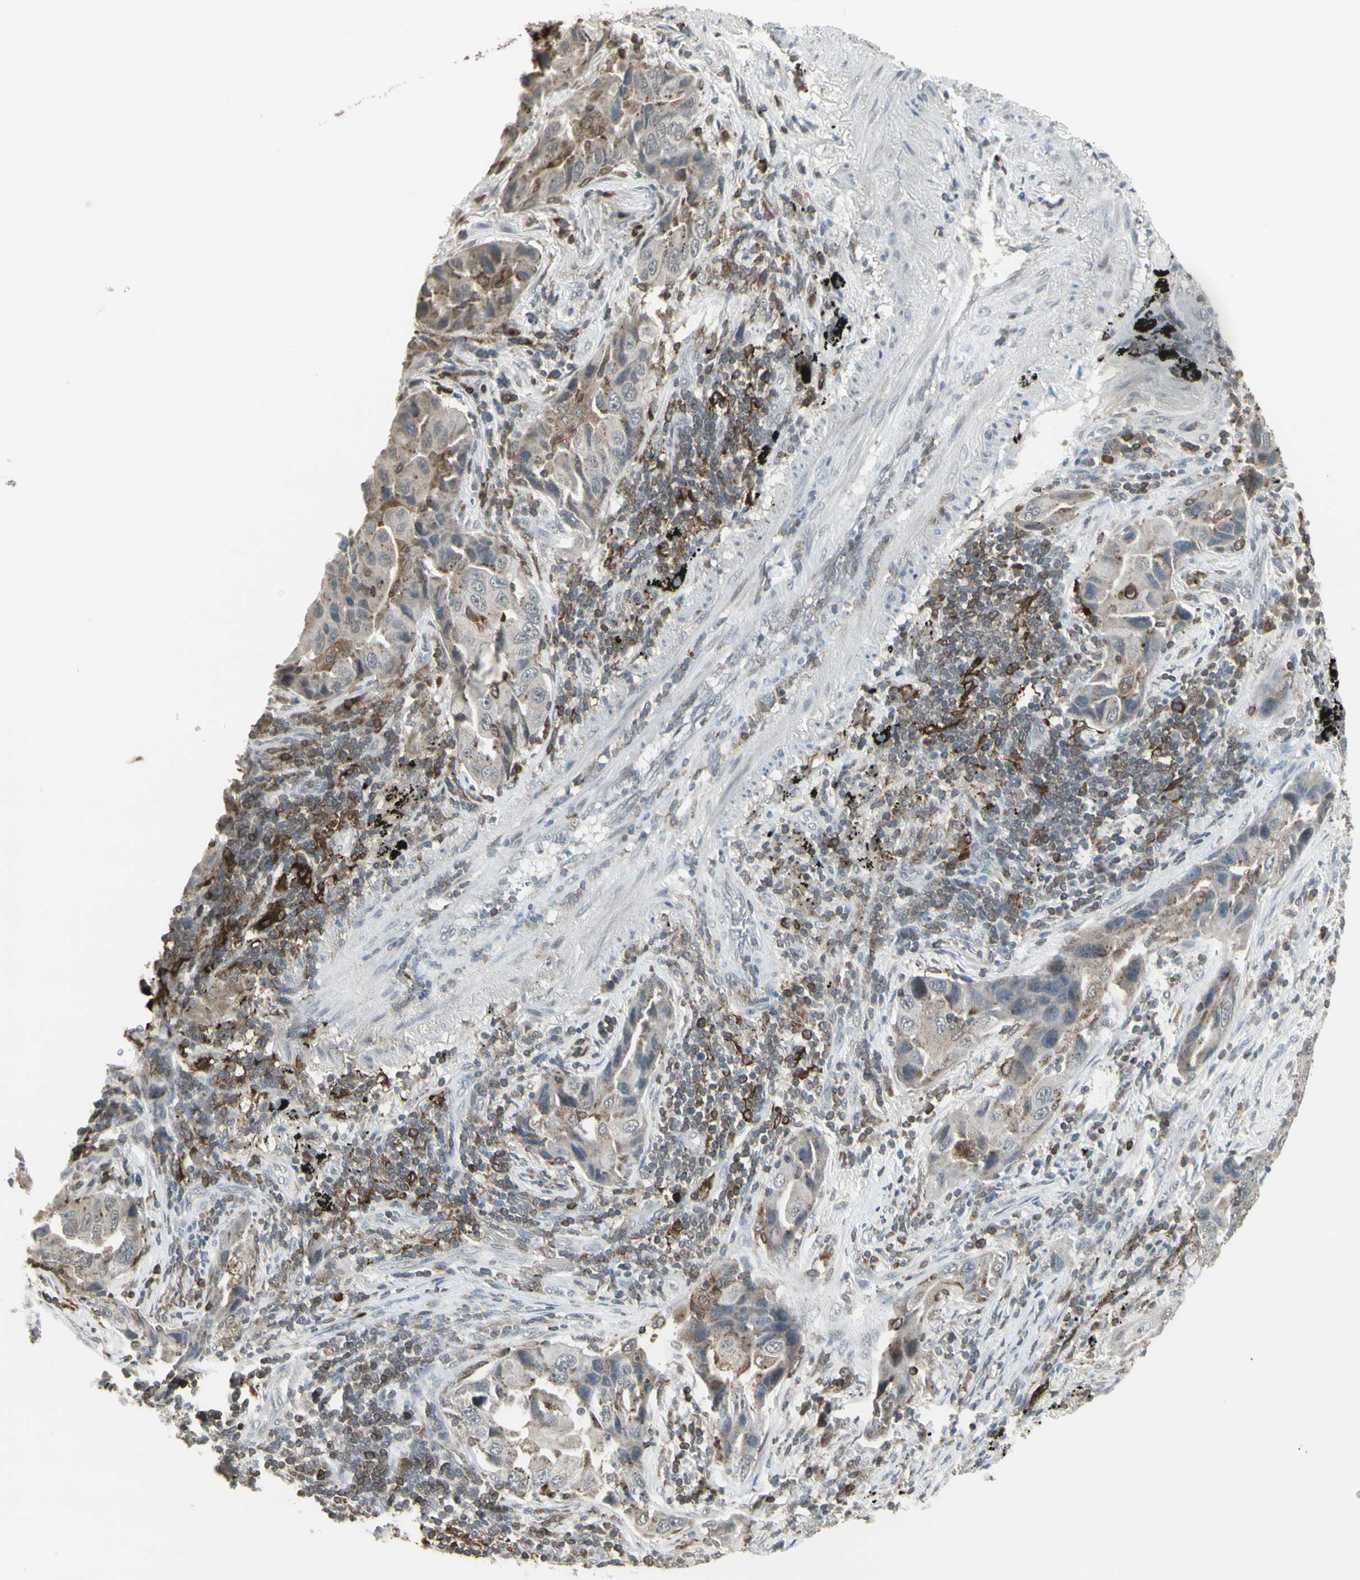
{"staining": {"intensity": "moderate", "quantity": "25%-75%", "location": "cytoplasmic/membranous"}, "tissue": "lung cancer", "cell_type": "Tumor cells", "image_type": "cancer", "snomed": [{"axis": "morphology", "description": "Adenocarcinoma, NOS"}, {"axis": "topography", "description": "Lung"}], "caption": "Protein expression analysis of human lung cancer (adenocarcinoma) reveals moderate cytoplasmic/membranous expression in about 25%-75% of tumor cells.", "gene": "SAMSN1", "patient": {"sex": "female", "age": 65}}